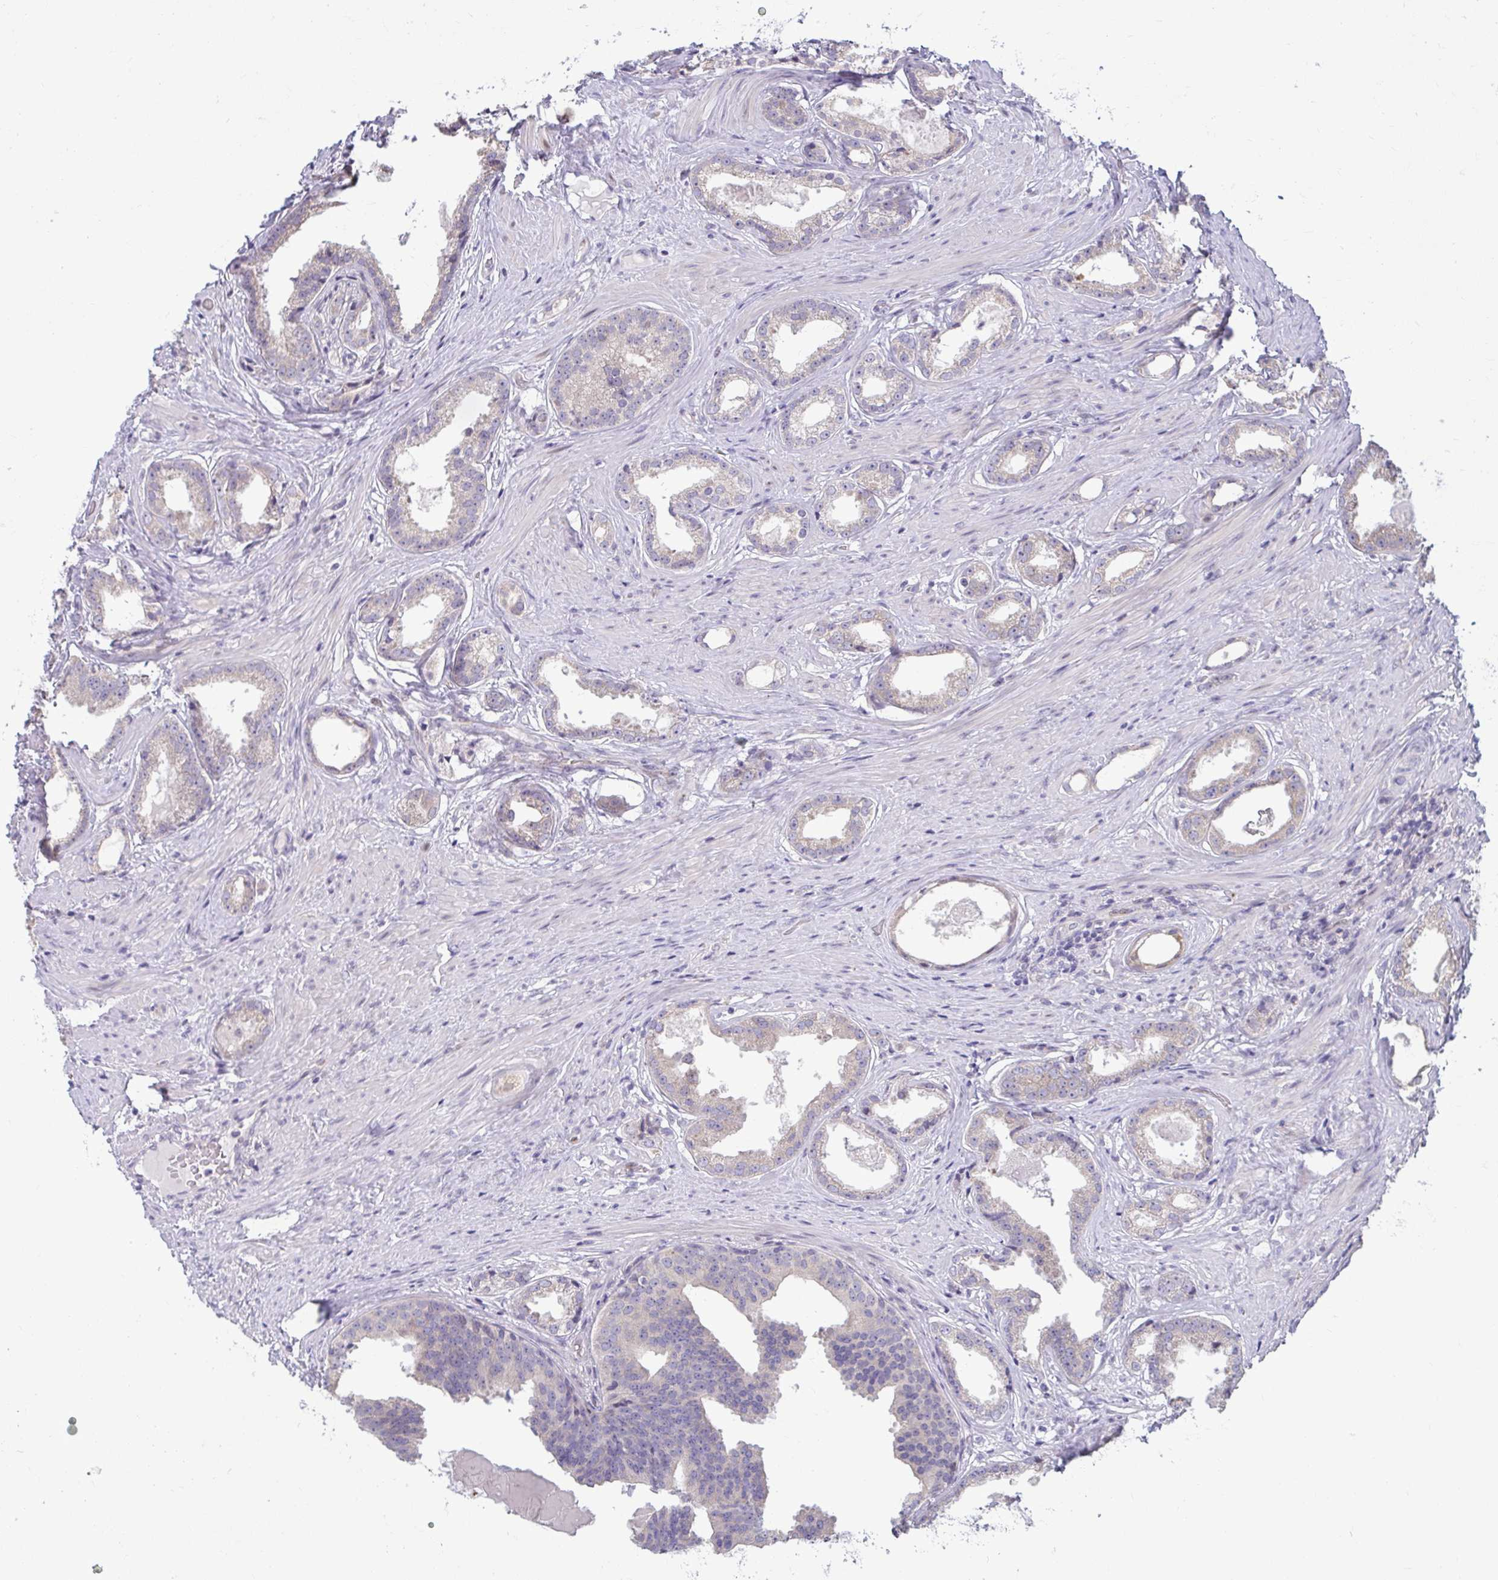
{"staining": {"intensity": "weak", "quantity": "<25%", "location": "cytoplasmic/membranous"}, "tissue": "prostate cancer", "cell_type": "Tumor cells", "image_type": "cancer", "snomed": [{"axis": "morphology", "description": "Adenocarcinoma, Low grade"}, {"axis": "topography", "description": "Prostate"}], "caption": "This is an immunohistochemistry photomicrograph of prostate cancer. There is no positivity in tumor cells.", "gene": "ODF1", "patient": {"sex": "male", "age": 65}}